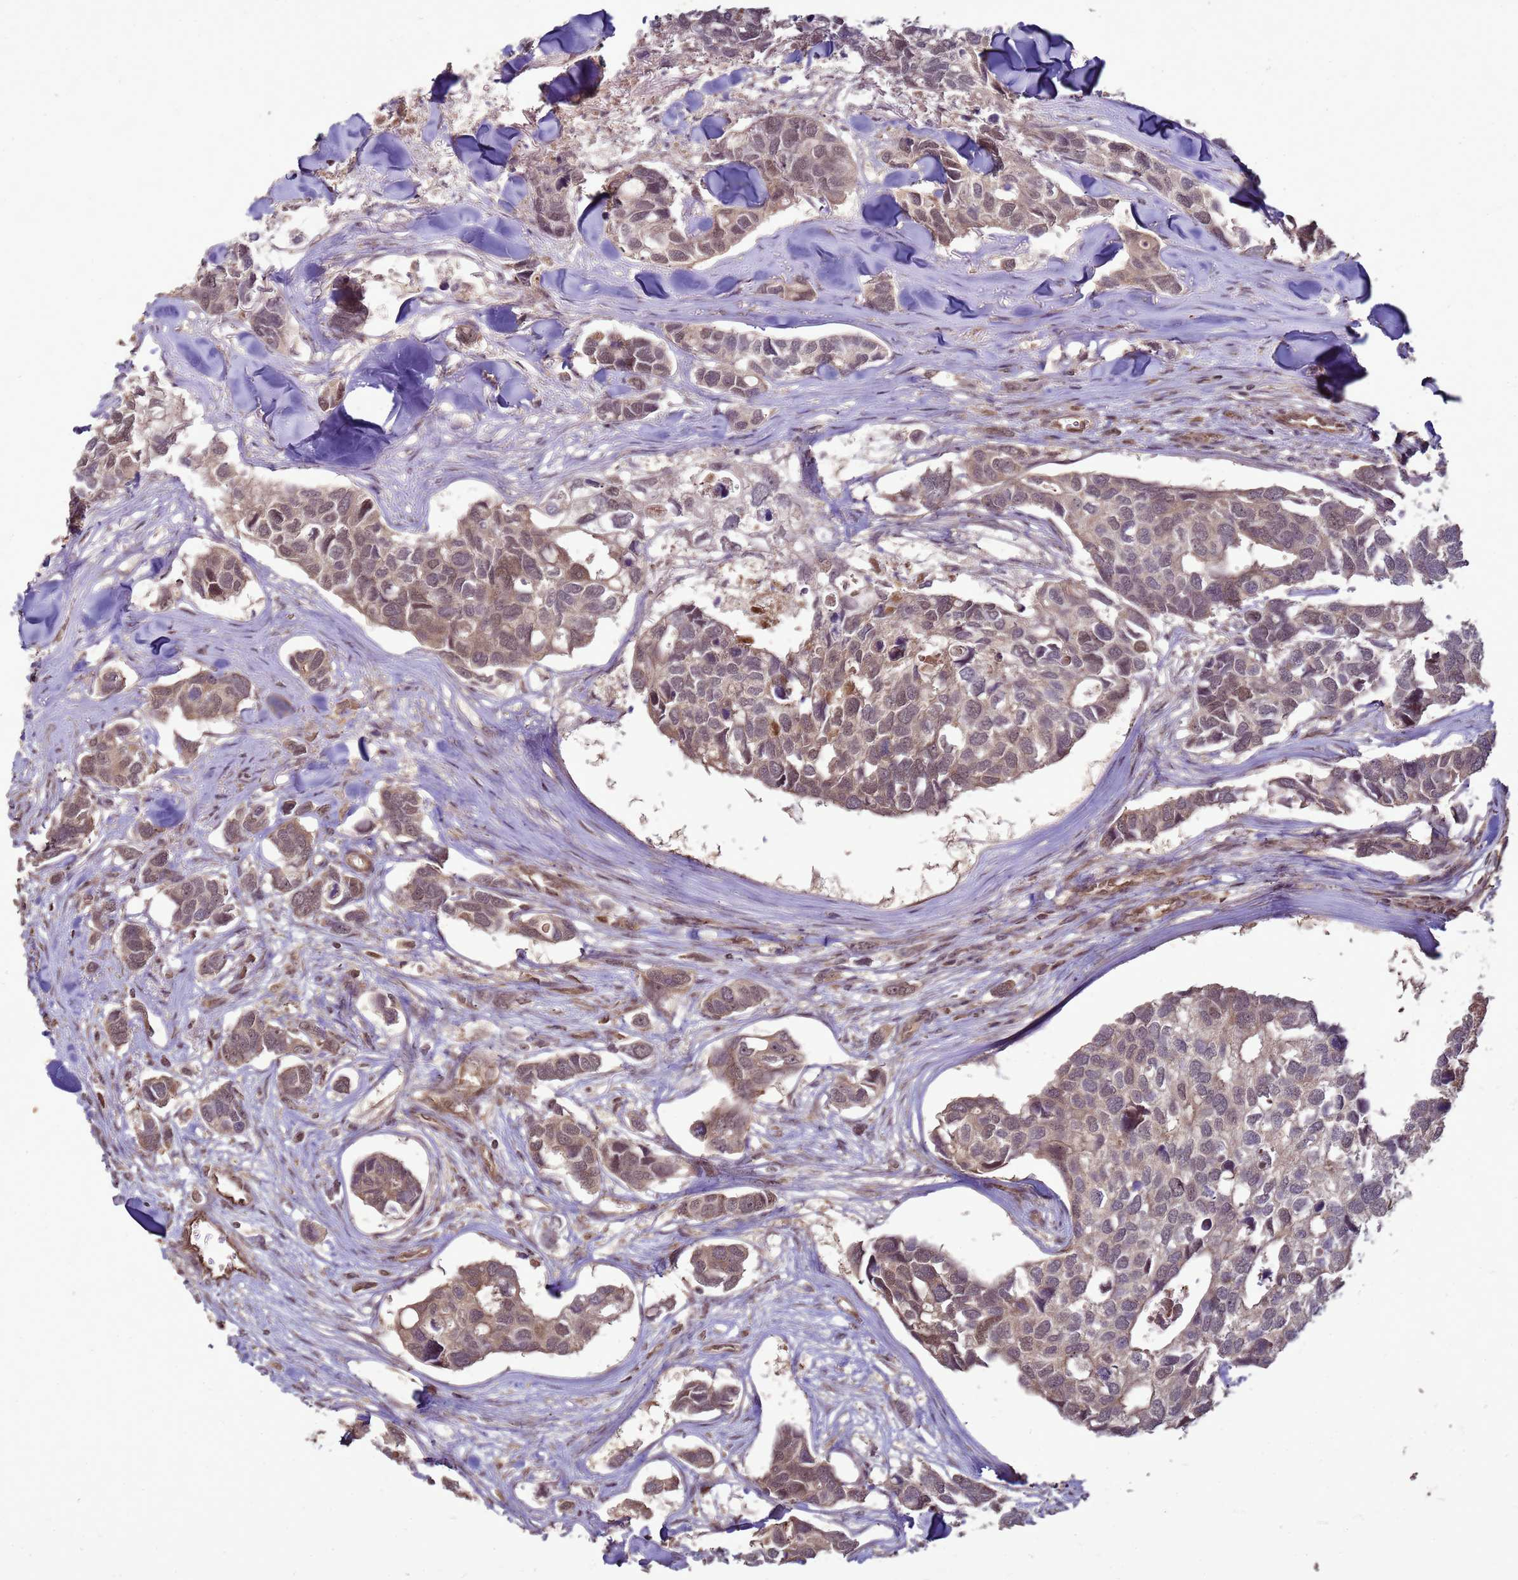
{"staining": {"intensity": "weak", "quantity": ">75%", "location": "nuclear"}, "tissue": "breast cancer", "cell_type": "Tumor cells", "image_type": "cancer", "snomed": [{"axis": "morphology", "description": "Duct carcinoma"}, {"axis": "topography", "description": "Breast"}], "caption": "This image demonstrates immunohistochemistry staining of breast cancer, with low weak nuclear expression in approximately >75% of tumor cells.", "gene": "CRBN", "patient": {"sex": "female", "age": 83}}